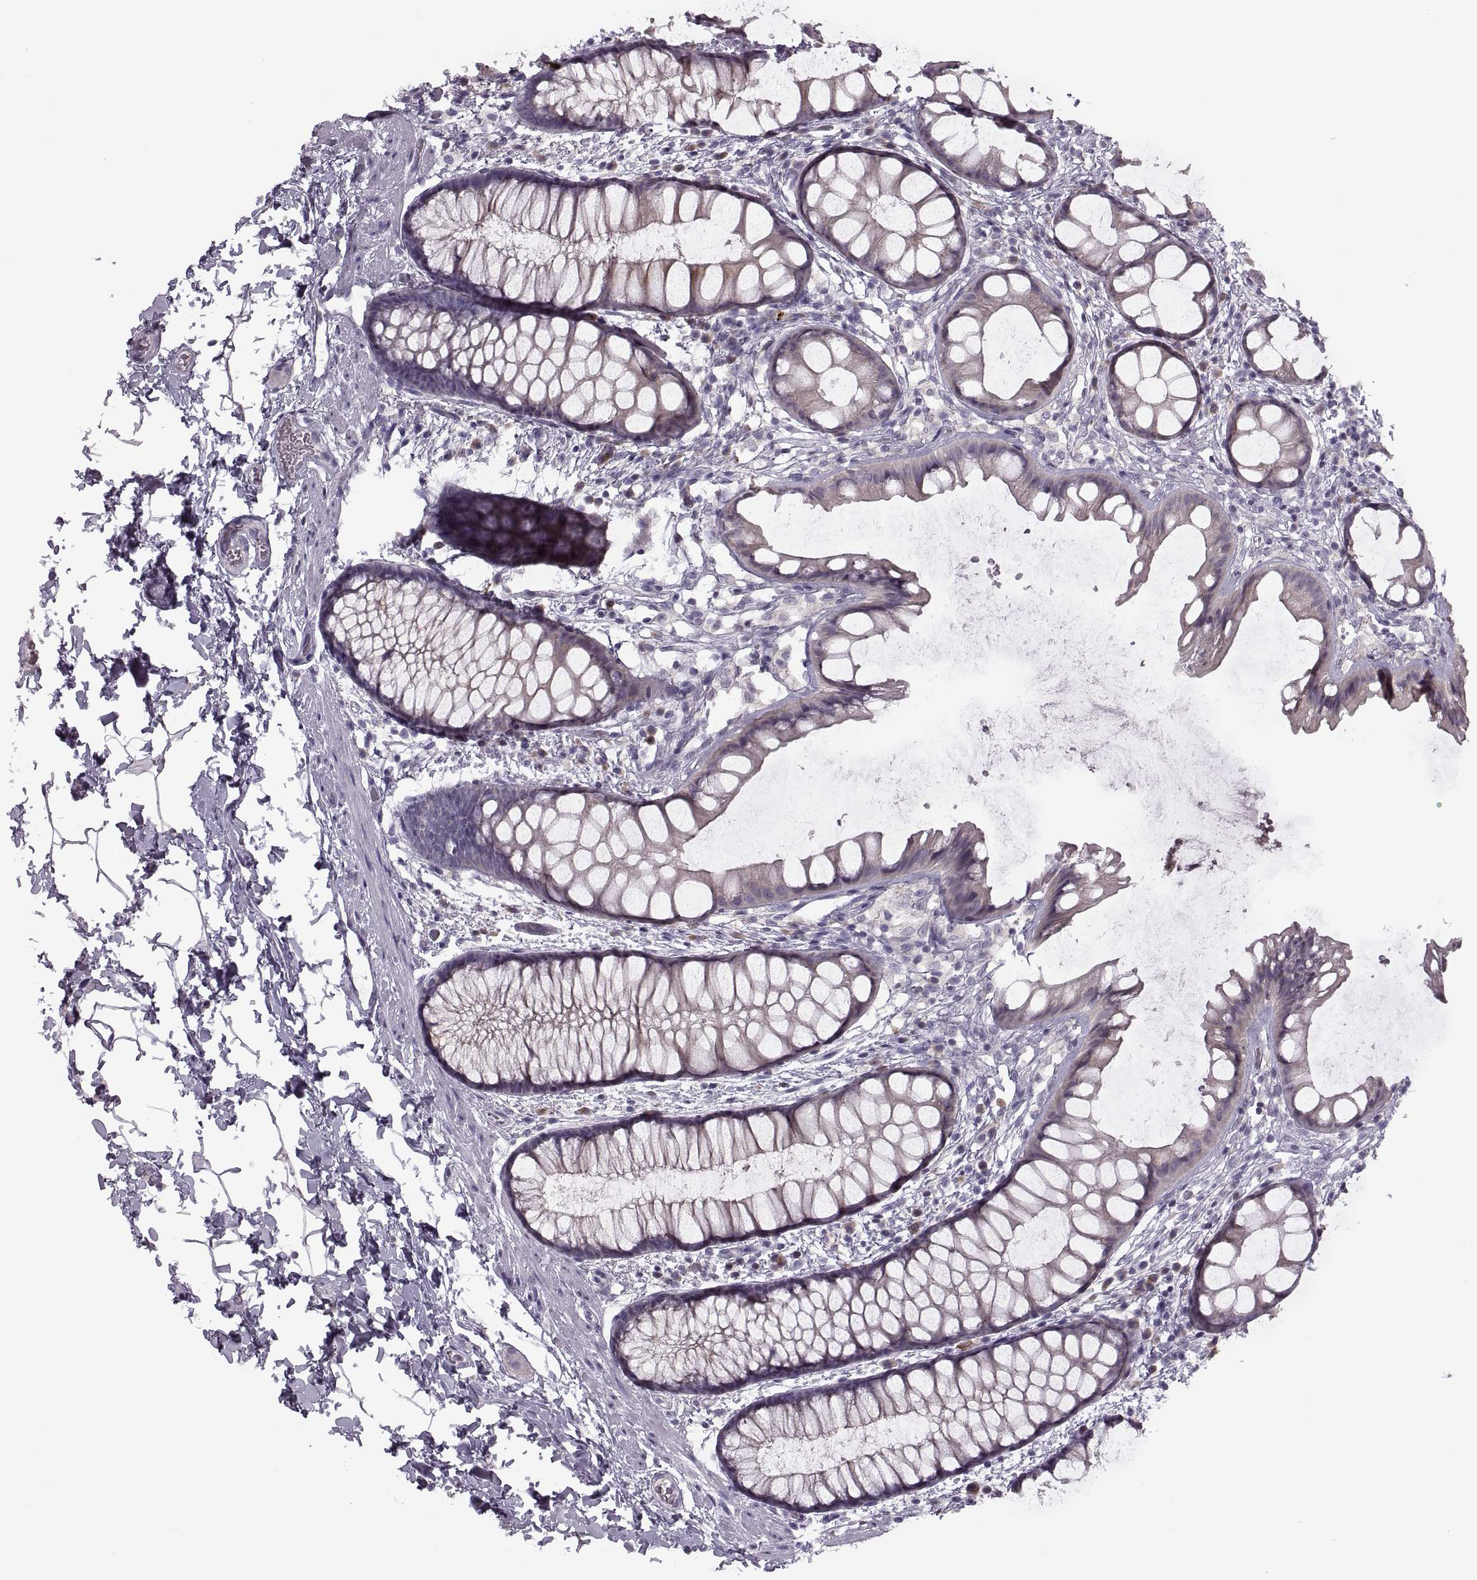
{"staining": {"intensity": "weak", "quantity": "25%-75%", "location": "cytoplasmic/membranous"}, "tissue": "rectum", "cell_type": "Glandular cells", "image_type": "normal", "snomed": [{"axis": "morphology", "description": "Normal tissue, NOS"}, {"axis": "topography", "description": "Rectum"}], "caption": "A brown stain labels weak cytoplasmic/membranous expression of a protein in glandular cells of benign human rectum.", "gene": "H2AP", "patient": {"sex": "female", "age": 62}}